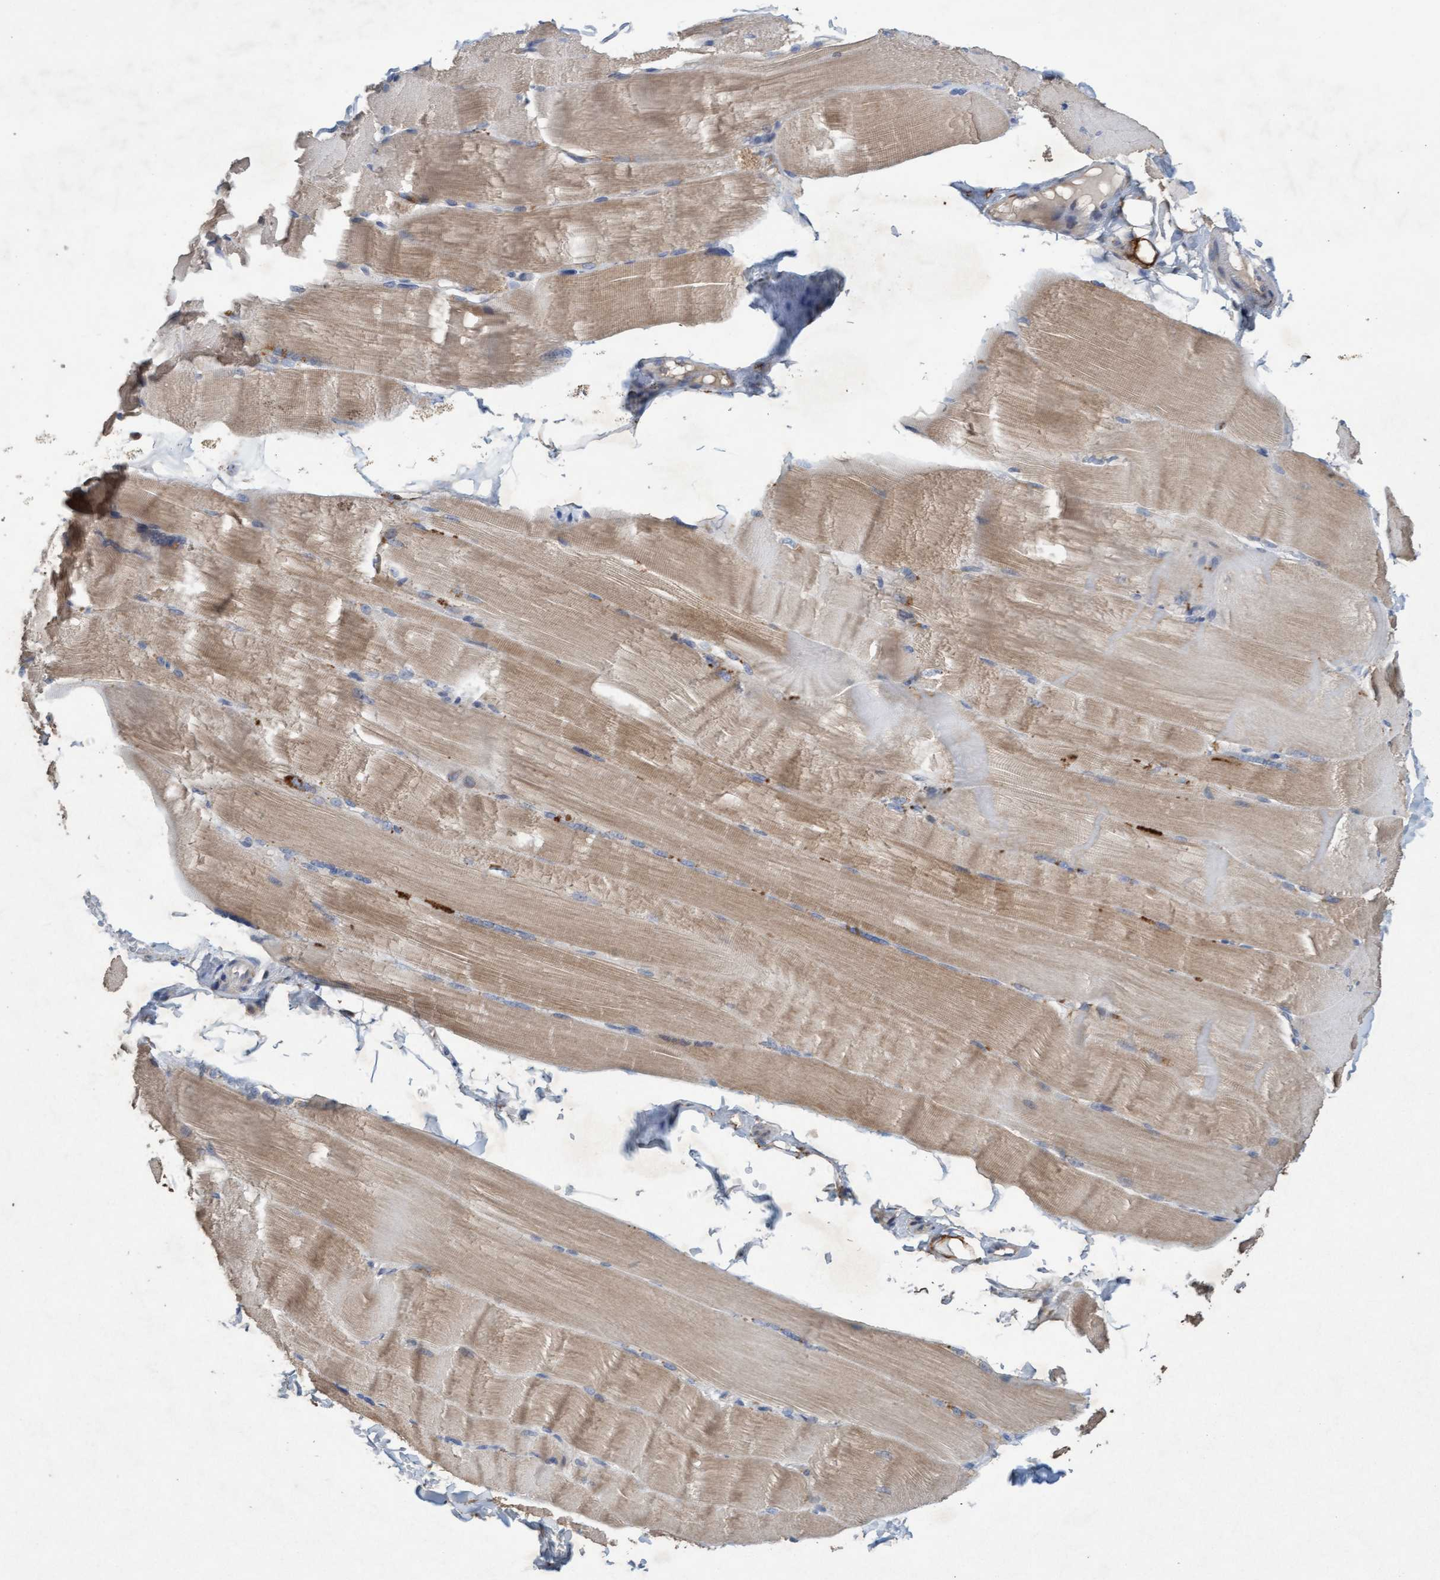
{"staining": {"intensity": "moderate", "quantity": ">75%", "location": "cytoplasmic/membranous"}, "tissue": "skeletal muscle", "cell_type": "Myocytes", "image_type": "normal", "snomed": [{"axis": "morphology", "description": "Normal tissue, NOS"}, {"axis": "topography", "description": "Skin"}, {"axis": "topography", "description": "Skeletal muscle"}], "caption": "A photomicrograph showing moderate cytoplasmic/membranous staining in approximately >75% of myocytes in benign skeletal muscle, as visualized by brown immunohistochemical staining.", "gene": "ATPAF2", "patient": {"sex": "male", "age": 83}}